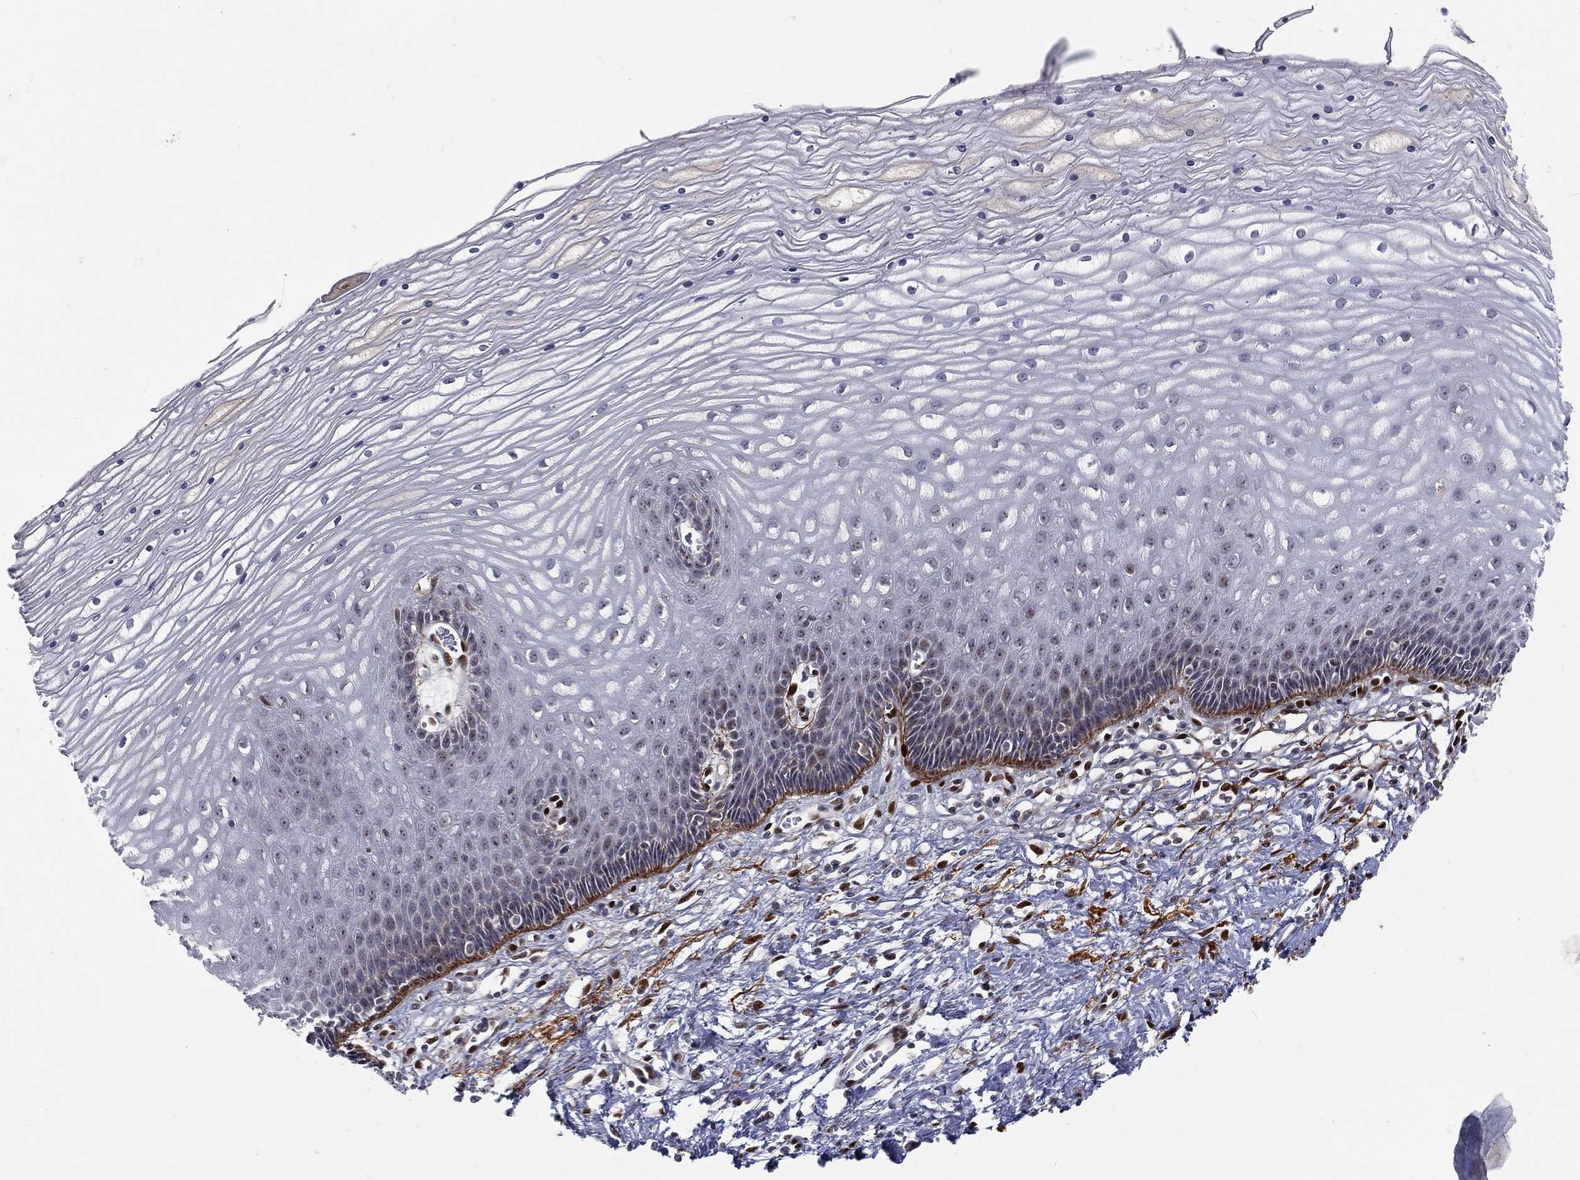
{"staining": {"intensity": "negative", "quantity": "none", "location": "none"}, "tissue": "cervix", "cell_type": "Glandular cells", "image_type": "normal", "snomed": [{"axis": "morphology", "description": "Normal tissue, NOS"}, {"axis": "topography", "description": "Cervix"}], "caption": "Micrograph shows no significant protein positivity in glandular cells of benign cervix.", "gene": "ZEB1", "patient": {"sex": "female", "age": 35}}